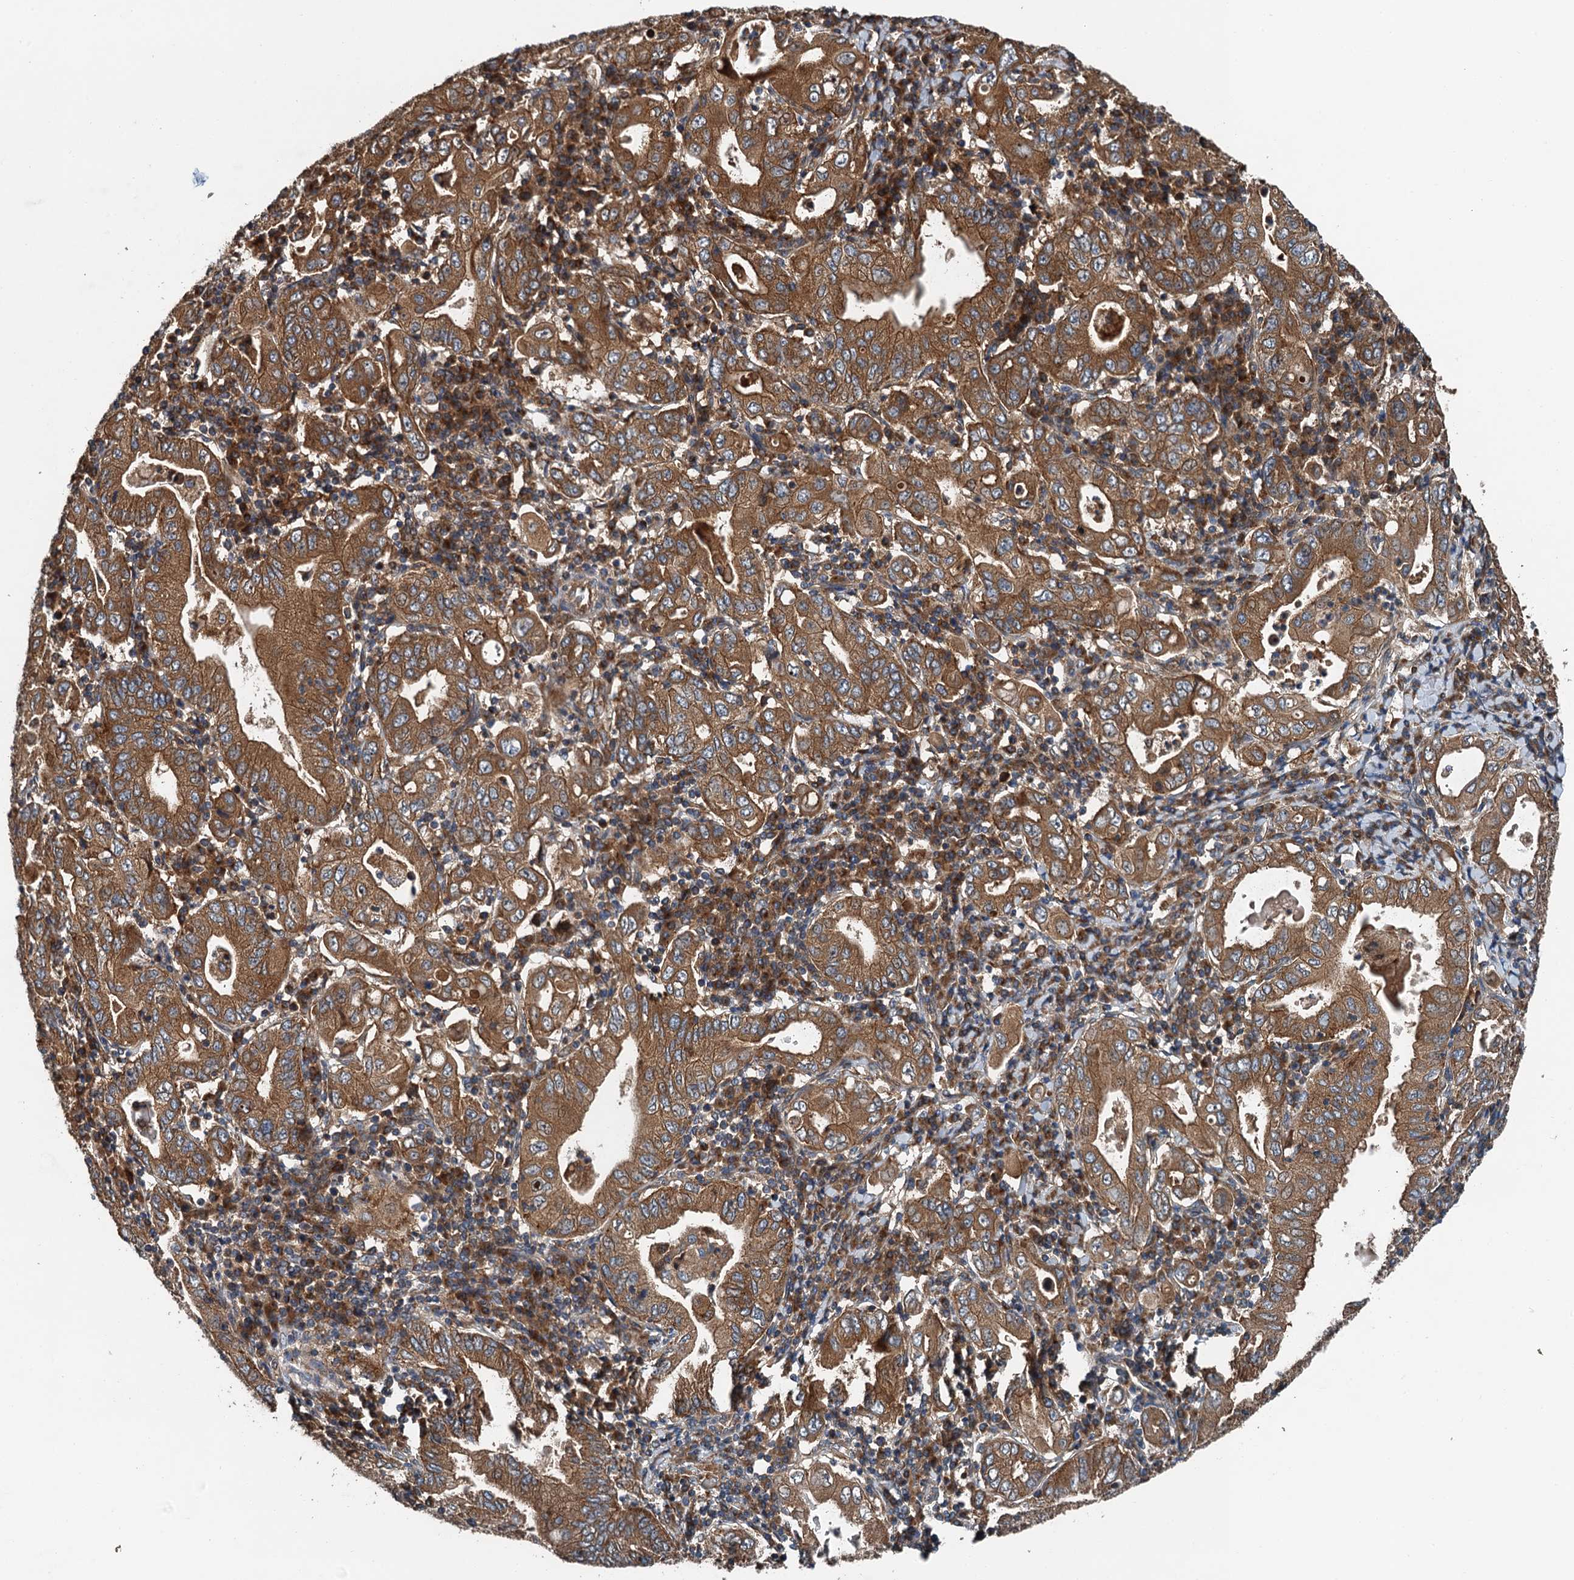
{"staining": {"intensity": "strong", "quantity": ">75%", "location": "cytoplasmic/membranous"}, "tissue": "stomach cancer", "cell_type": "Tumor cells", "image_type": "cancer", "snomed": [{"axis": "morphology", "description": "Normal tissue, NOS"}, {"axis": "morphology", "description": "Adenocarcinoma, NOS"}, {"axis": "topography", "description": "Esophagus"}, {"axis": "topography", "description": "Stomach, upper"}, {"axis": "topography", "description": "Peripheral nerve tissue"}], "caption": "DAB (3,3'-diaminobenzidine) immunohistochemical staining of stomach adenocarcinoma reveals strong cytoplasmic/membranous protein staining in about >75% of tumor cells.", "gene": "COG3", "patient": {"sex": "male", "age": 62}}